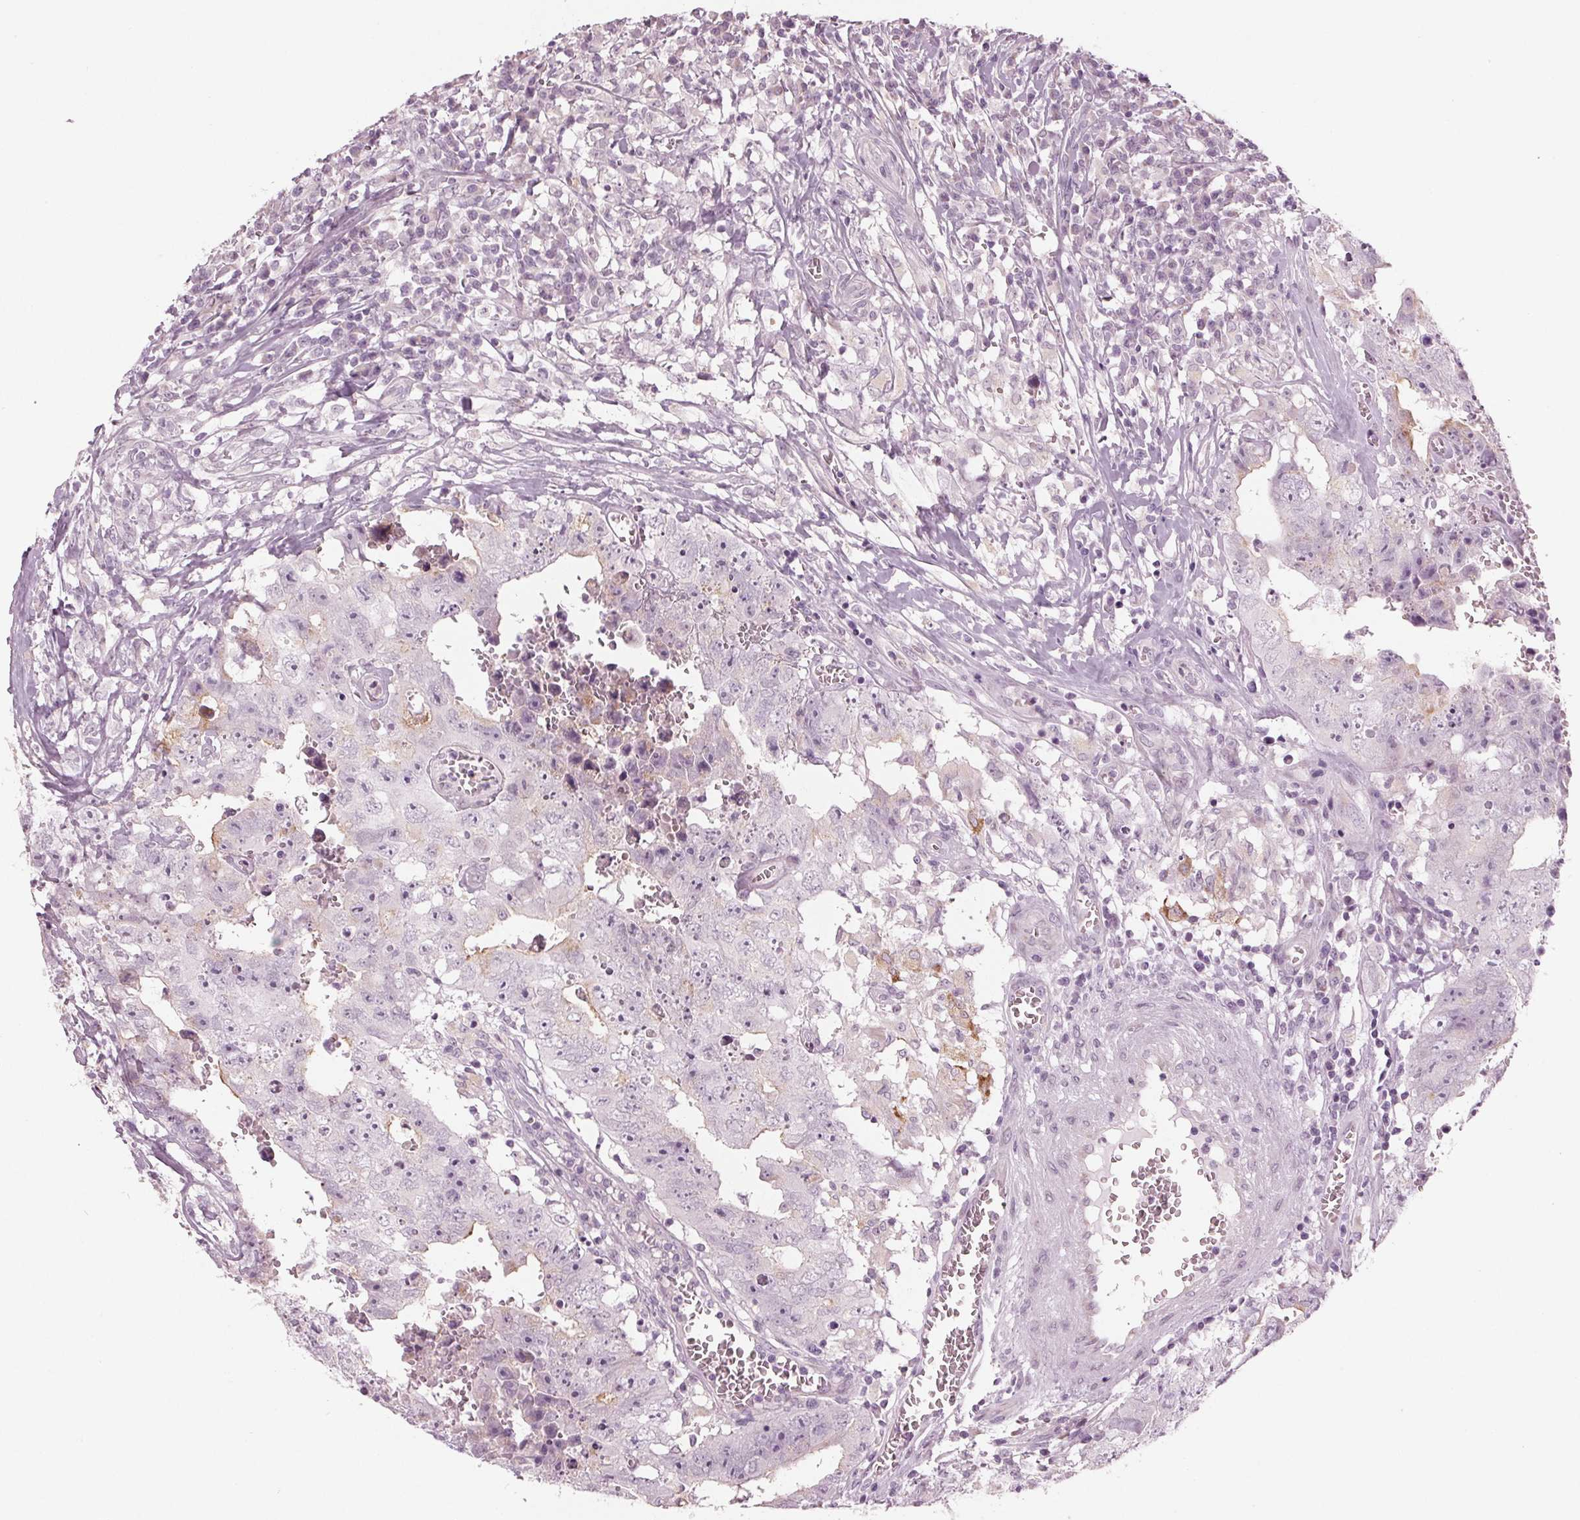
{"staining": {"intensity": "negative", "quantity": "none", "location": "none"}, "tissue": "testis cancer", "cell_type": "Tumor cells", "image_type": "cancer", "snomed": [{"axis": "morphology", "description": "Carcinoma, Embryonal, NOS"}, {"axis": "topography", "description": "Testis"}], "caption": "The photomicrograph exhibits no staining of tumor cells in testis embryonal carcinoma.", "gene": "PRAP1", "patient": {"sex": "male", "age": 36}}